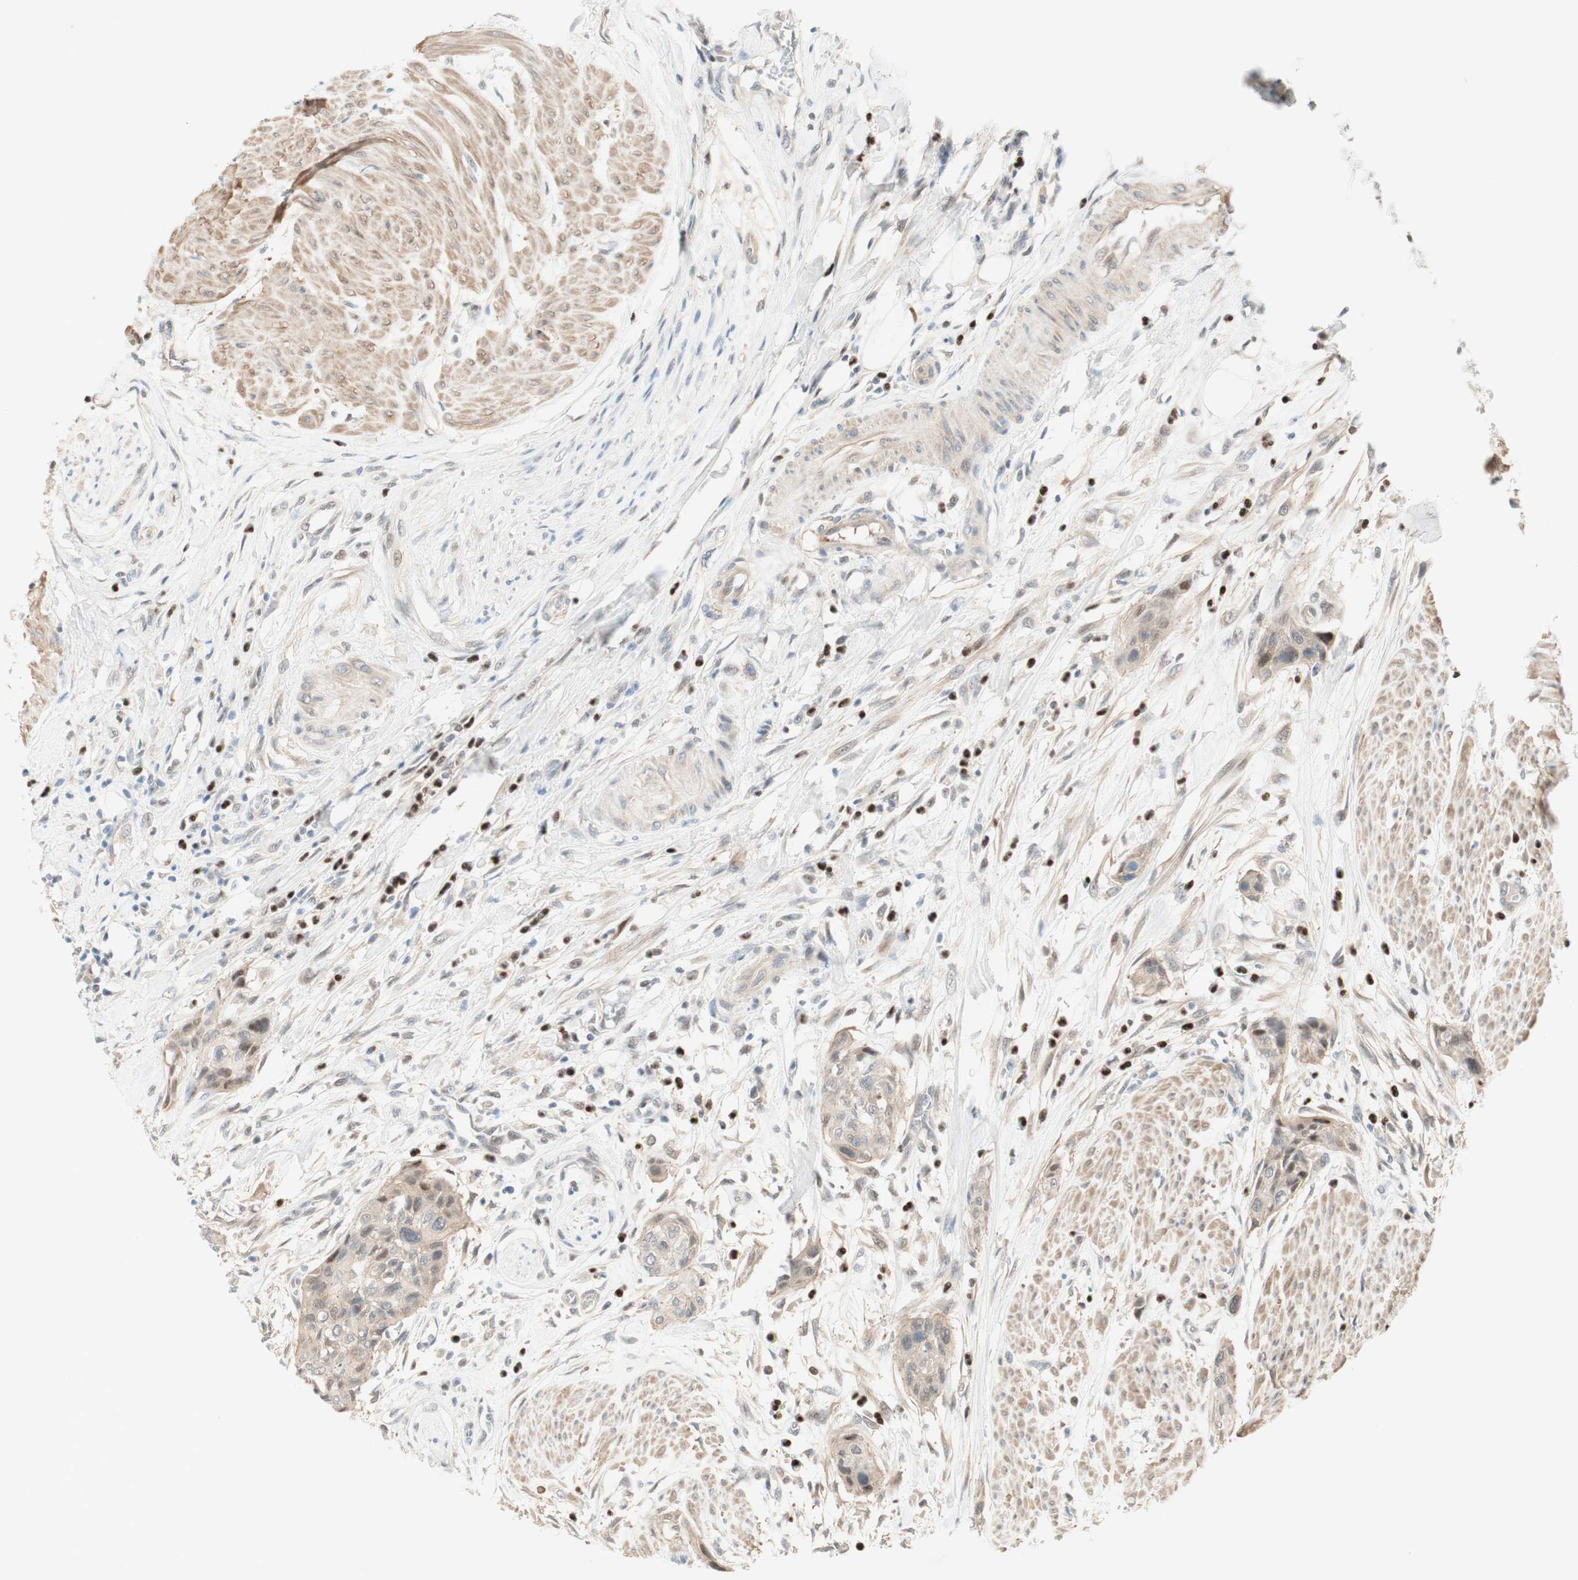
{"staining": {"intensity": "weak", "quantity": "25%-75%", "location": "cytoplasmic/membranous,nuclear"}, "tissue": "urothelial cancer", "cell_type": "Tumor cells", "image_type": "cancer", "snomed": [{"axis": "morphology", "description": "Urothelial carcinoma, High grade"}, {"axis": "topography", "description": "Urinary bladder"}], "caption": "This micrograph demonstrates immunohistochemistry staining of urothelial cancer, with low weak cytoplasmic/membranous and nuclear expression in about 25%-75% of tumor cells.", "gene": "RFNG", "patient": {"sex": "male", "age": 35}}